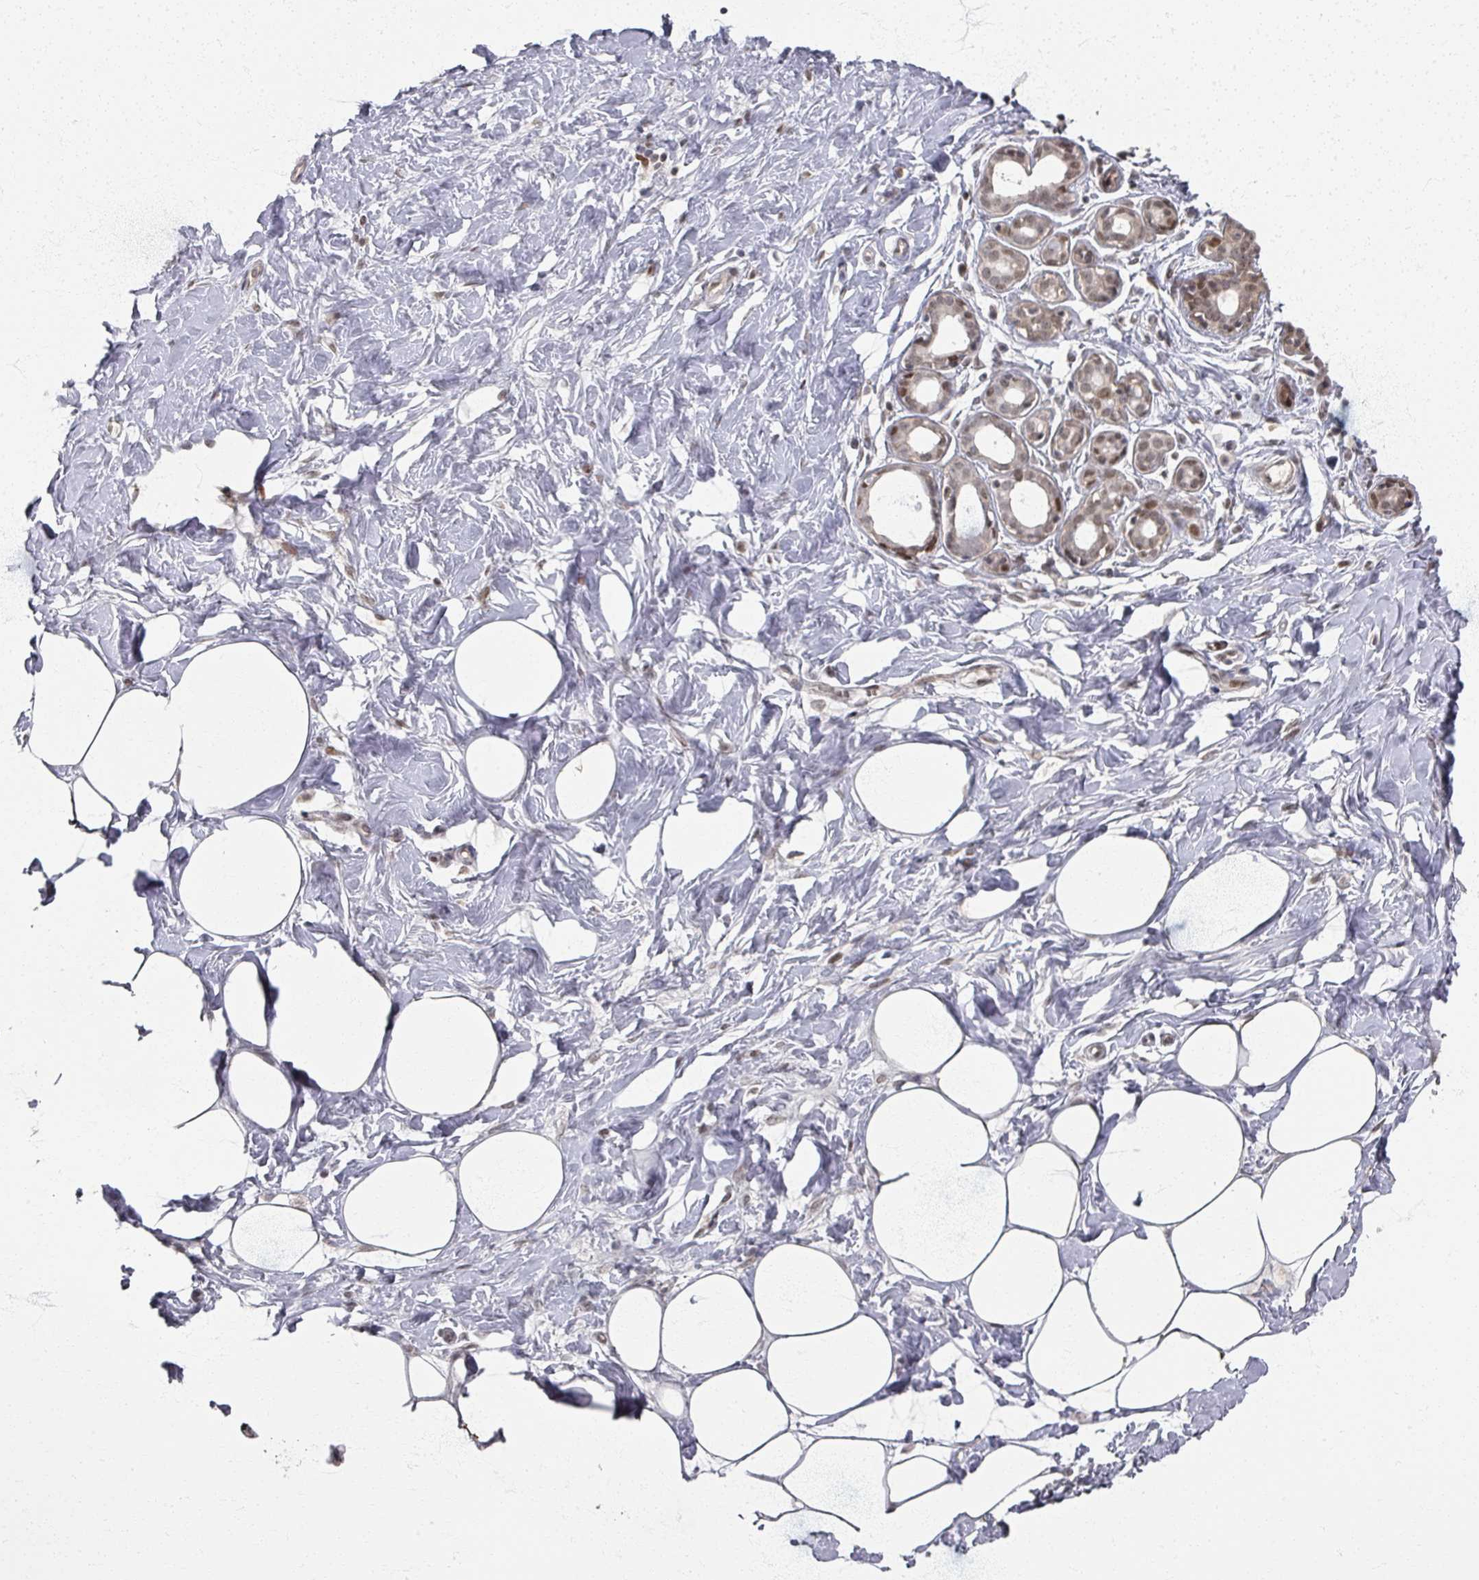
{"staining": {"intensity": "negative", "quantity": "none", "location": "none"}, "tissue": "breast", "cell_type": "Adipocytes", "image_type": "normal", "snomed": [{"axis": "morphology", "description": "Normal tissue, NOS"}, {"axis": "topography", "description": "Breast"}], "caption": "Micrograph shows no protein expression in adipocytes of normal breast.", "gene": "PSKH1", "patient": {"sex": "female", "age": 27}}